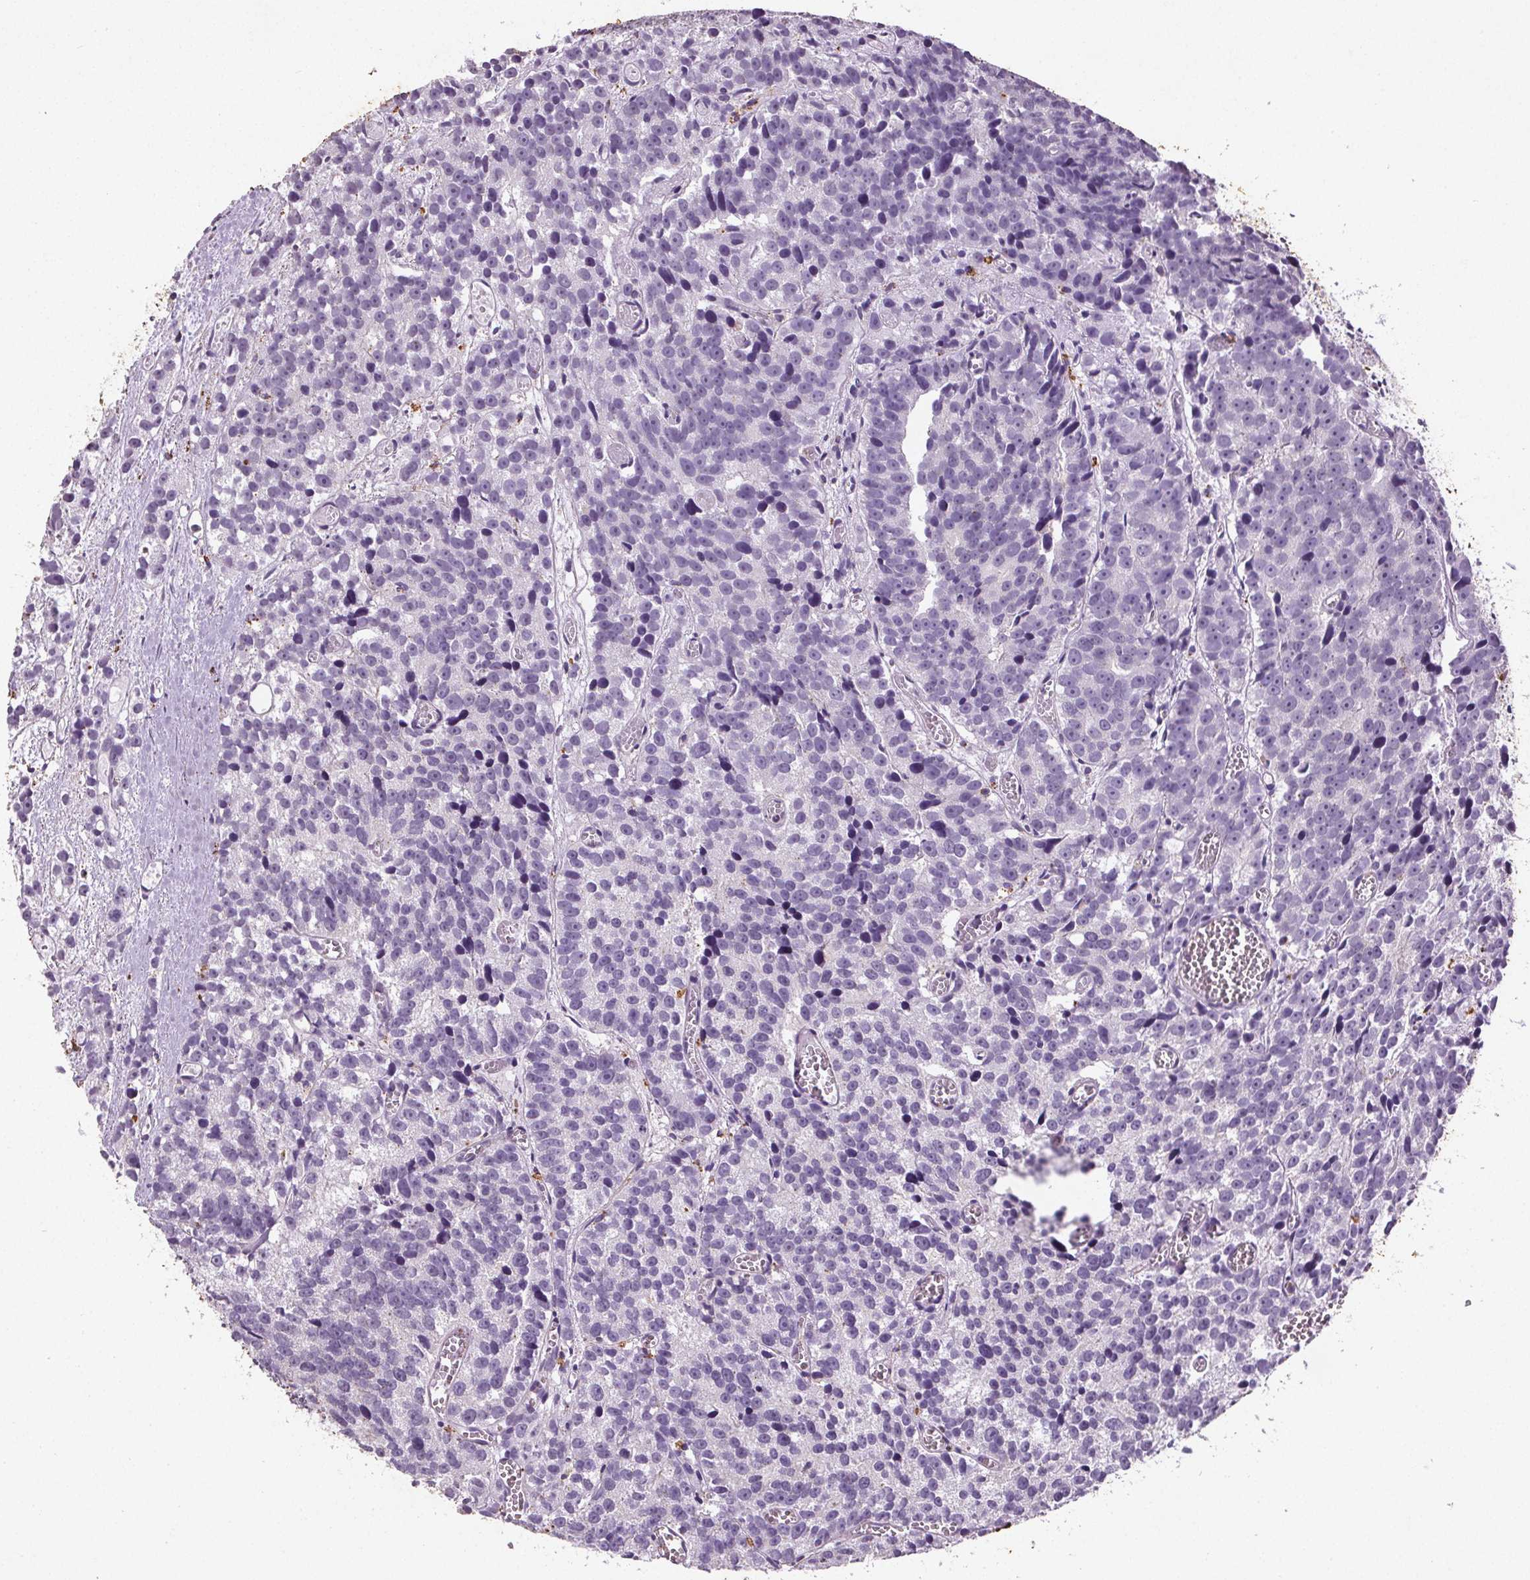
{"staining": {"intensity": "negative", "quantity": "none", "location": "none"}, "tissue": "prostate cancer", "cell_type": "Tumor cells", "image_type": "cancer", "snomed": [{"axis": "morphology", "description": "Adenocarcinoma, High grade"}, {"axis": "topography", "description": "Prostate"}], "caption": "An image of human adenocarcinoma (high-grade) (prostate) is negative for staining in tumor cells. (DAB (3,3'-diaminobenzidine) immunohistochemistry, high magnification).", "gene": "C19orf84", "patient": {"sex": "male", "age": 77}}